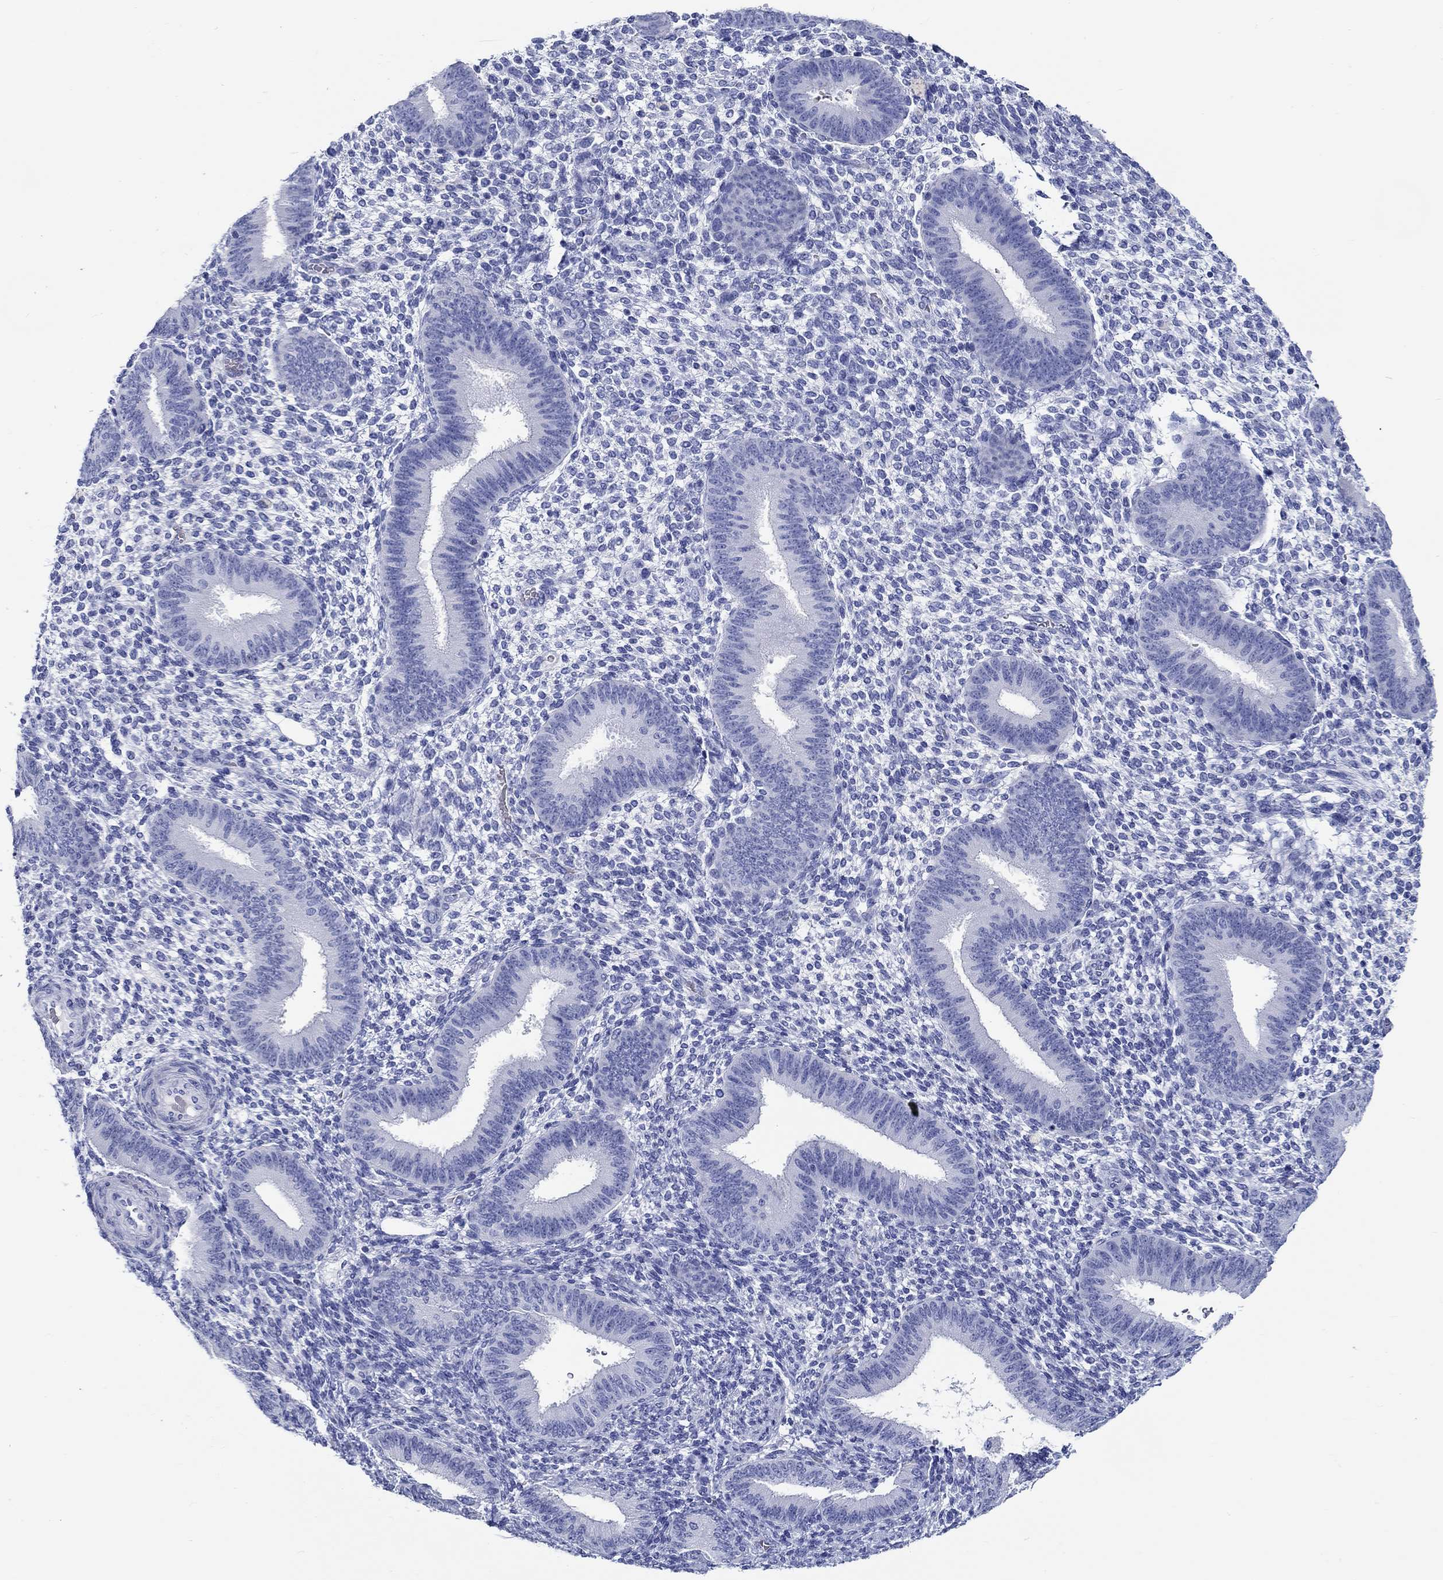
{"staining": {"intensity": "negative", "quantity": "none", "location": "none"}, "tissue": "endometrium", "cell_type": "Cells in endometrial stroma", "image_type": "normal", "snomed": [{"axis": "morphology", "description": "Normal tissue, NOS"}, {"axis": "topography", "description": "Endometrium"}], "caption": "Immunohistochemistry histopathology image of normal endometrium: human endometrium stained with DAB (3,3'-diaminobenzidine) demonstrates no significant protein staining in cells in endometrial stroma.", "gene": "FBXO2", "patient": {"sex": "female", "age": 39}}